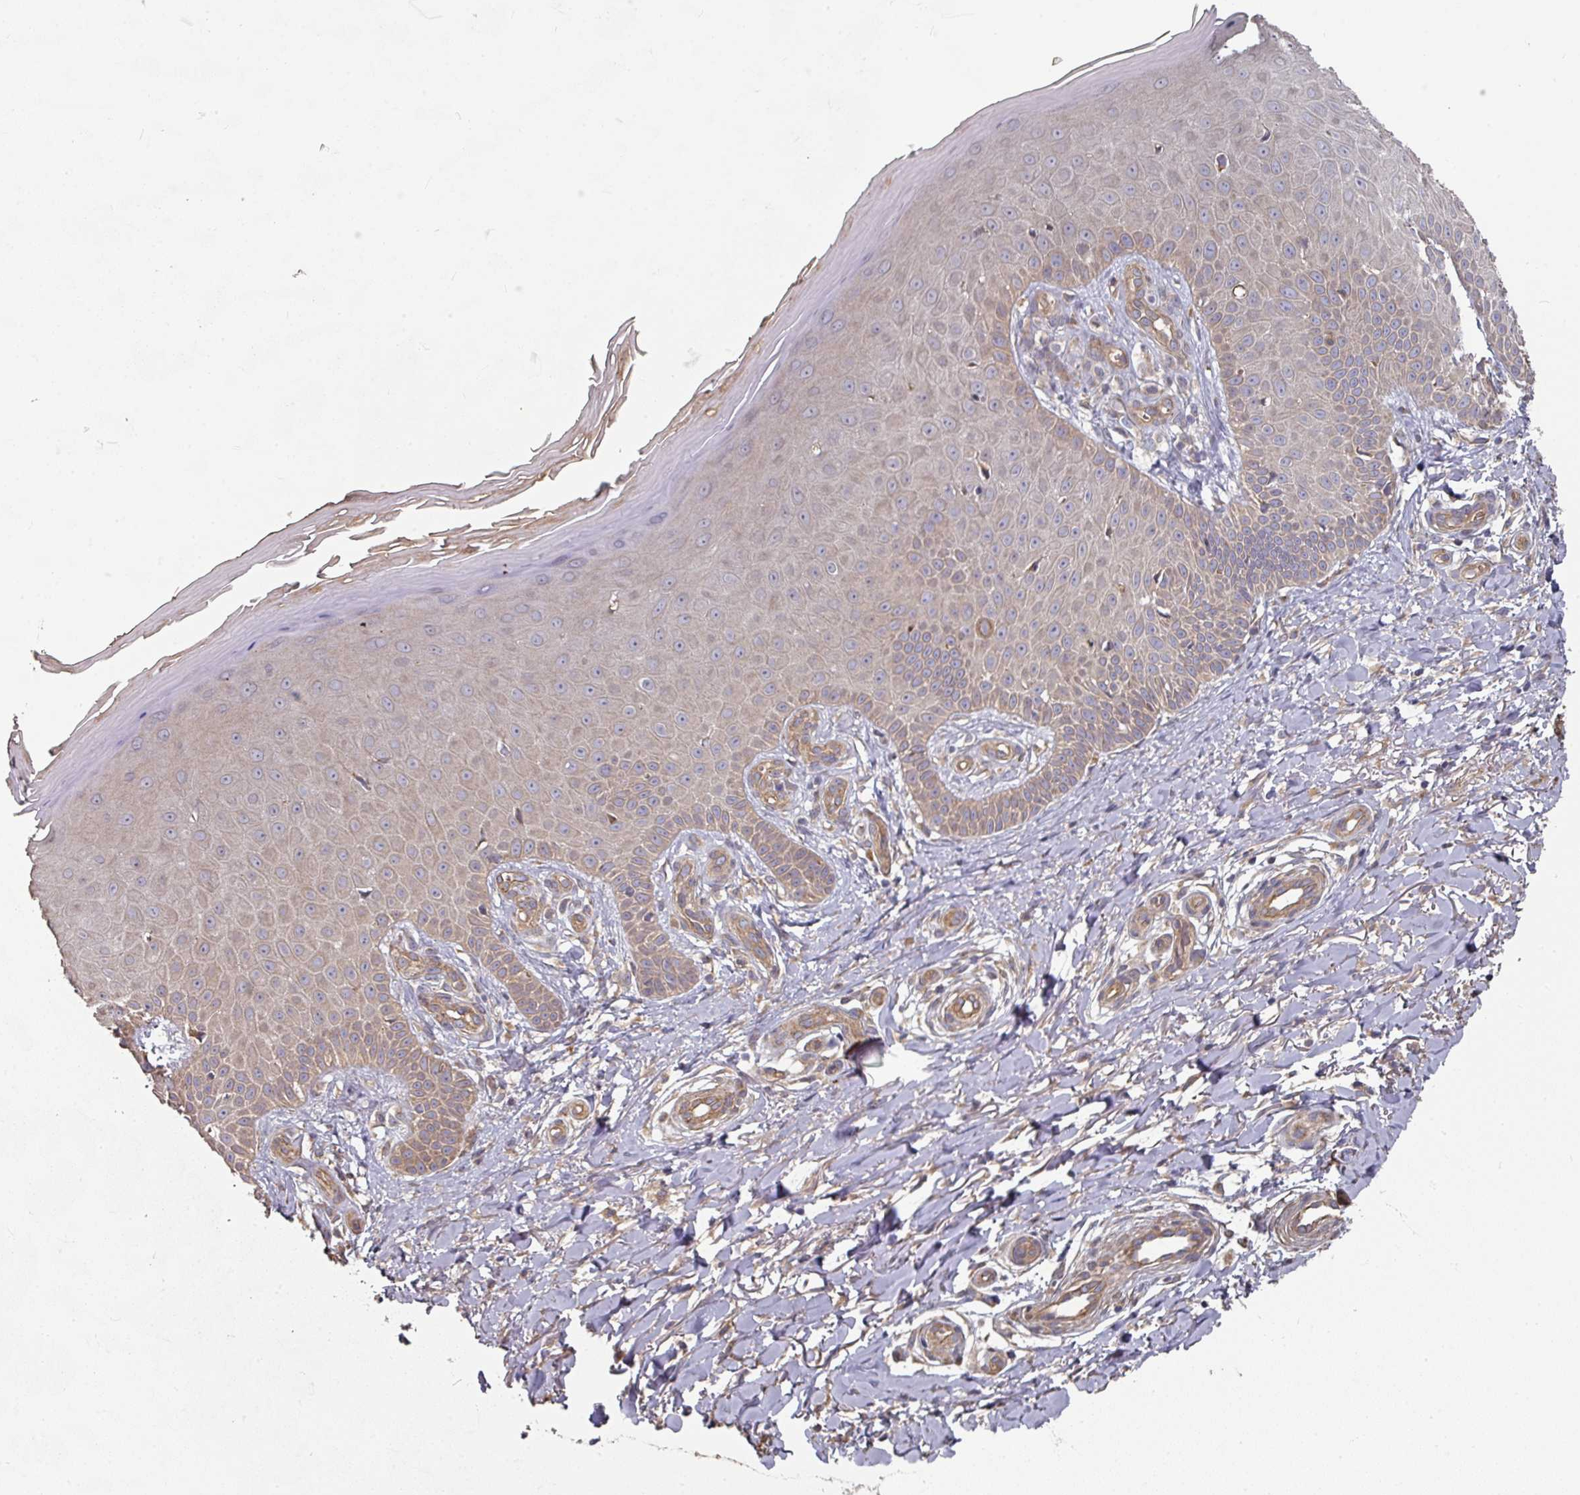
{"staining": {"intensity": "weak", "quantity": ">75%", "location": "cytoplasmic/membranous"}, "tissue": "skin", "cell_type": "Fibroblasts", "image_type": "normal", "snomed": [{"axis": "morphology", "description": "Normal tissue, NOS"}, {"axis": "topography", "description": "Skin"}], "caption": "Immunohistochemistry (IHC) staining of normal skin, which exhibits low levels of weak cytoplasmic/membranous staining in approximately >75% of fibroblasts indicating weak cytoplasmic/membranous protein staining. The staining was performed using DAB (3,3'-diaminobenzidine) (brown) for protein detection and nuclei were counterstained in hematoxylin (blue).", "gene": "EDEM2", "patient": {"sex": "male", "age": 81}}